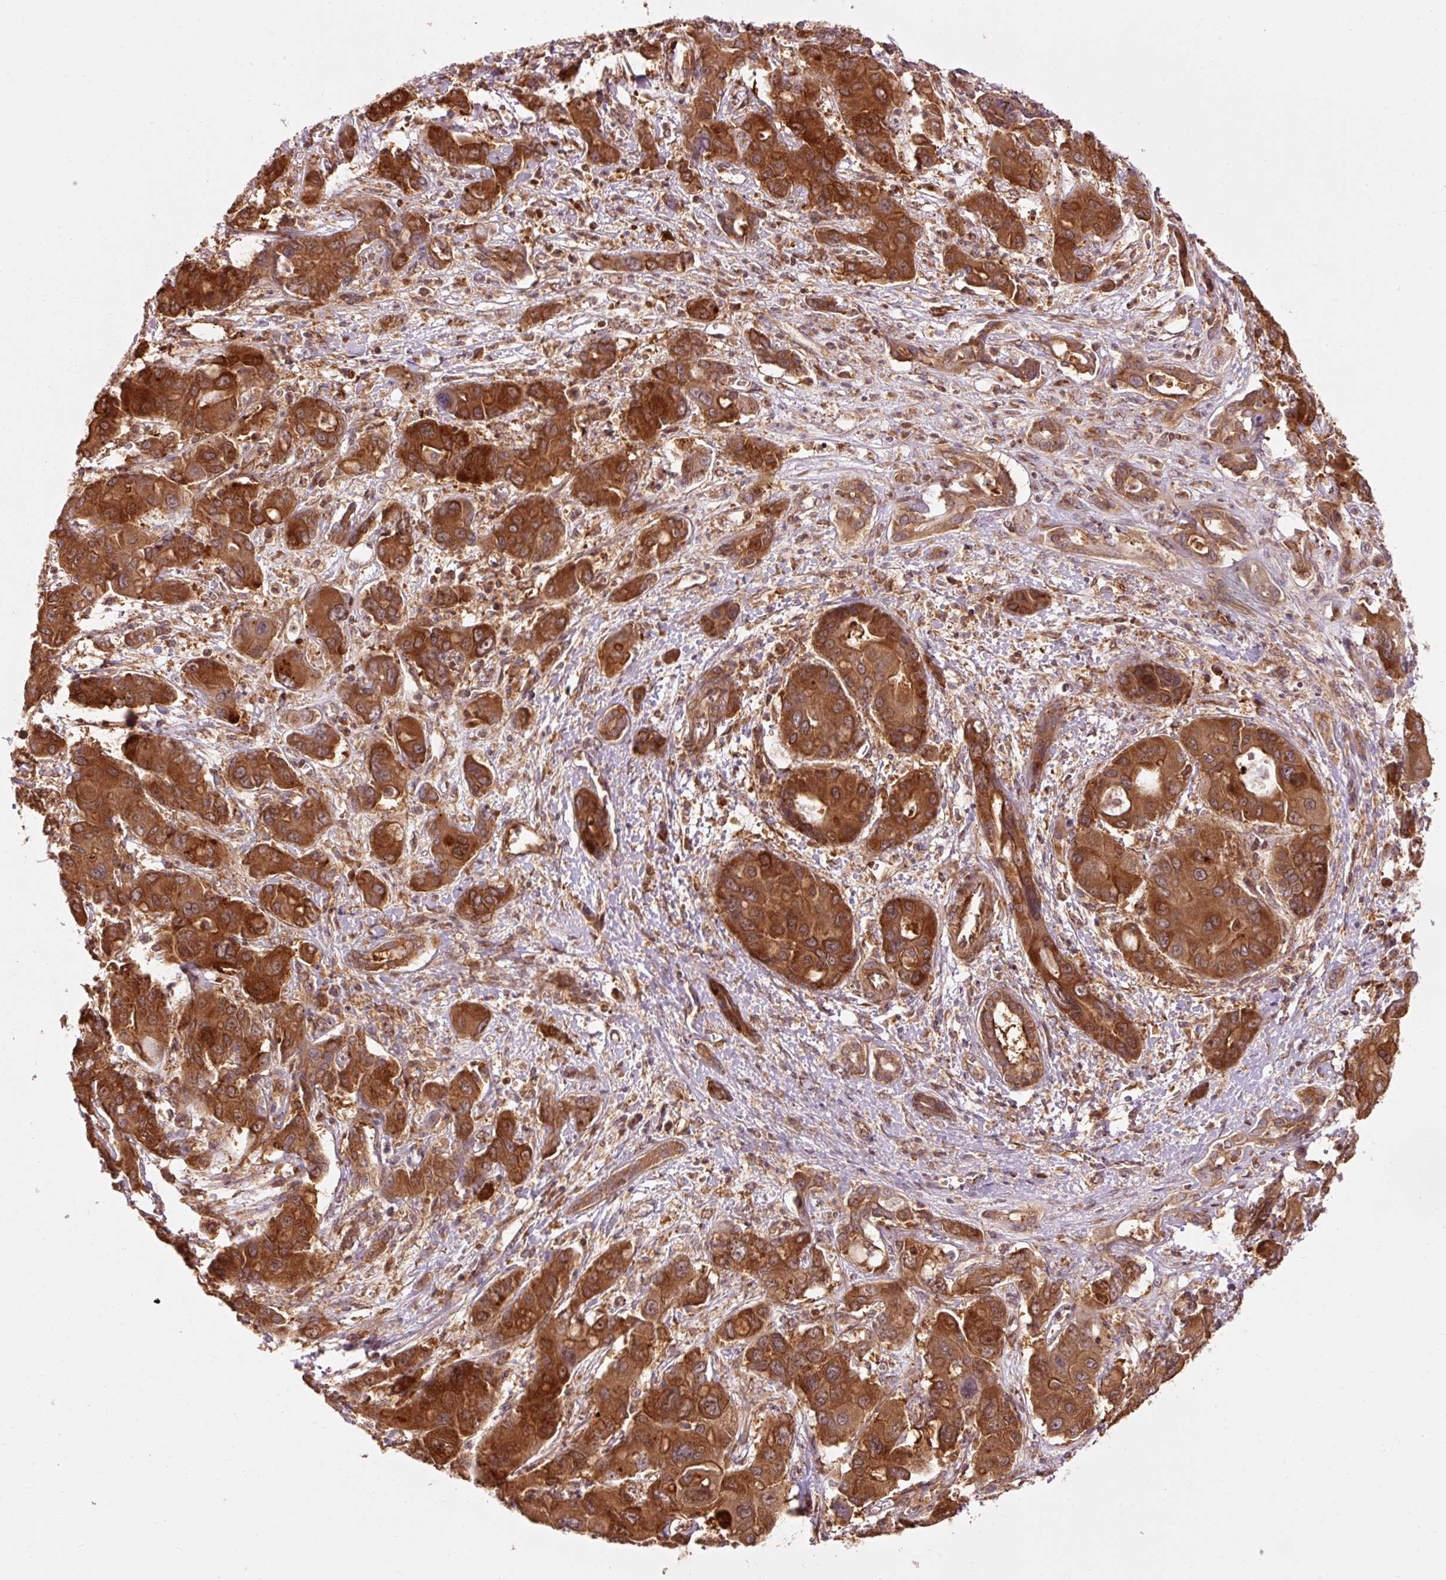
{"staining": {"intensity": "strong", "quantity": ">75%", "location": "cytoplasmic/membranous"}, "tissue": "liver cancer", "cell_type": "Tumor cells", "image_type": "cancer", "snomed": [{"axis": "morphology", "description": "Cholangiocarcinoma"}, {"axis": "topography", "description": "Liver"}], "caption": "A high-resolution histopathology image shows immunohistochemistry (IHC) staining of liver cancer (cholangiocarcinoma), which exhibits strong cytoplasmic/membranous staining in about >75% of tumor cells.", "gene": "PDAP1", "patient": {"sex": "male", "age": 67}}